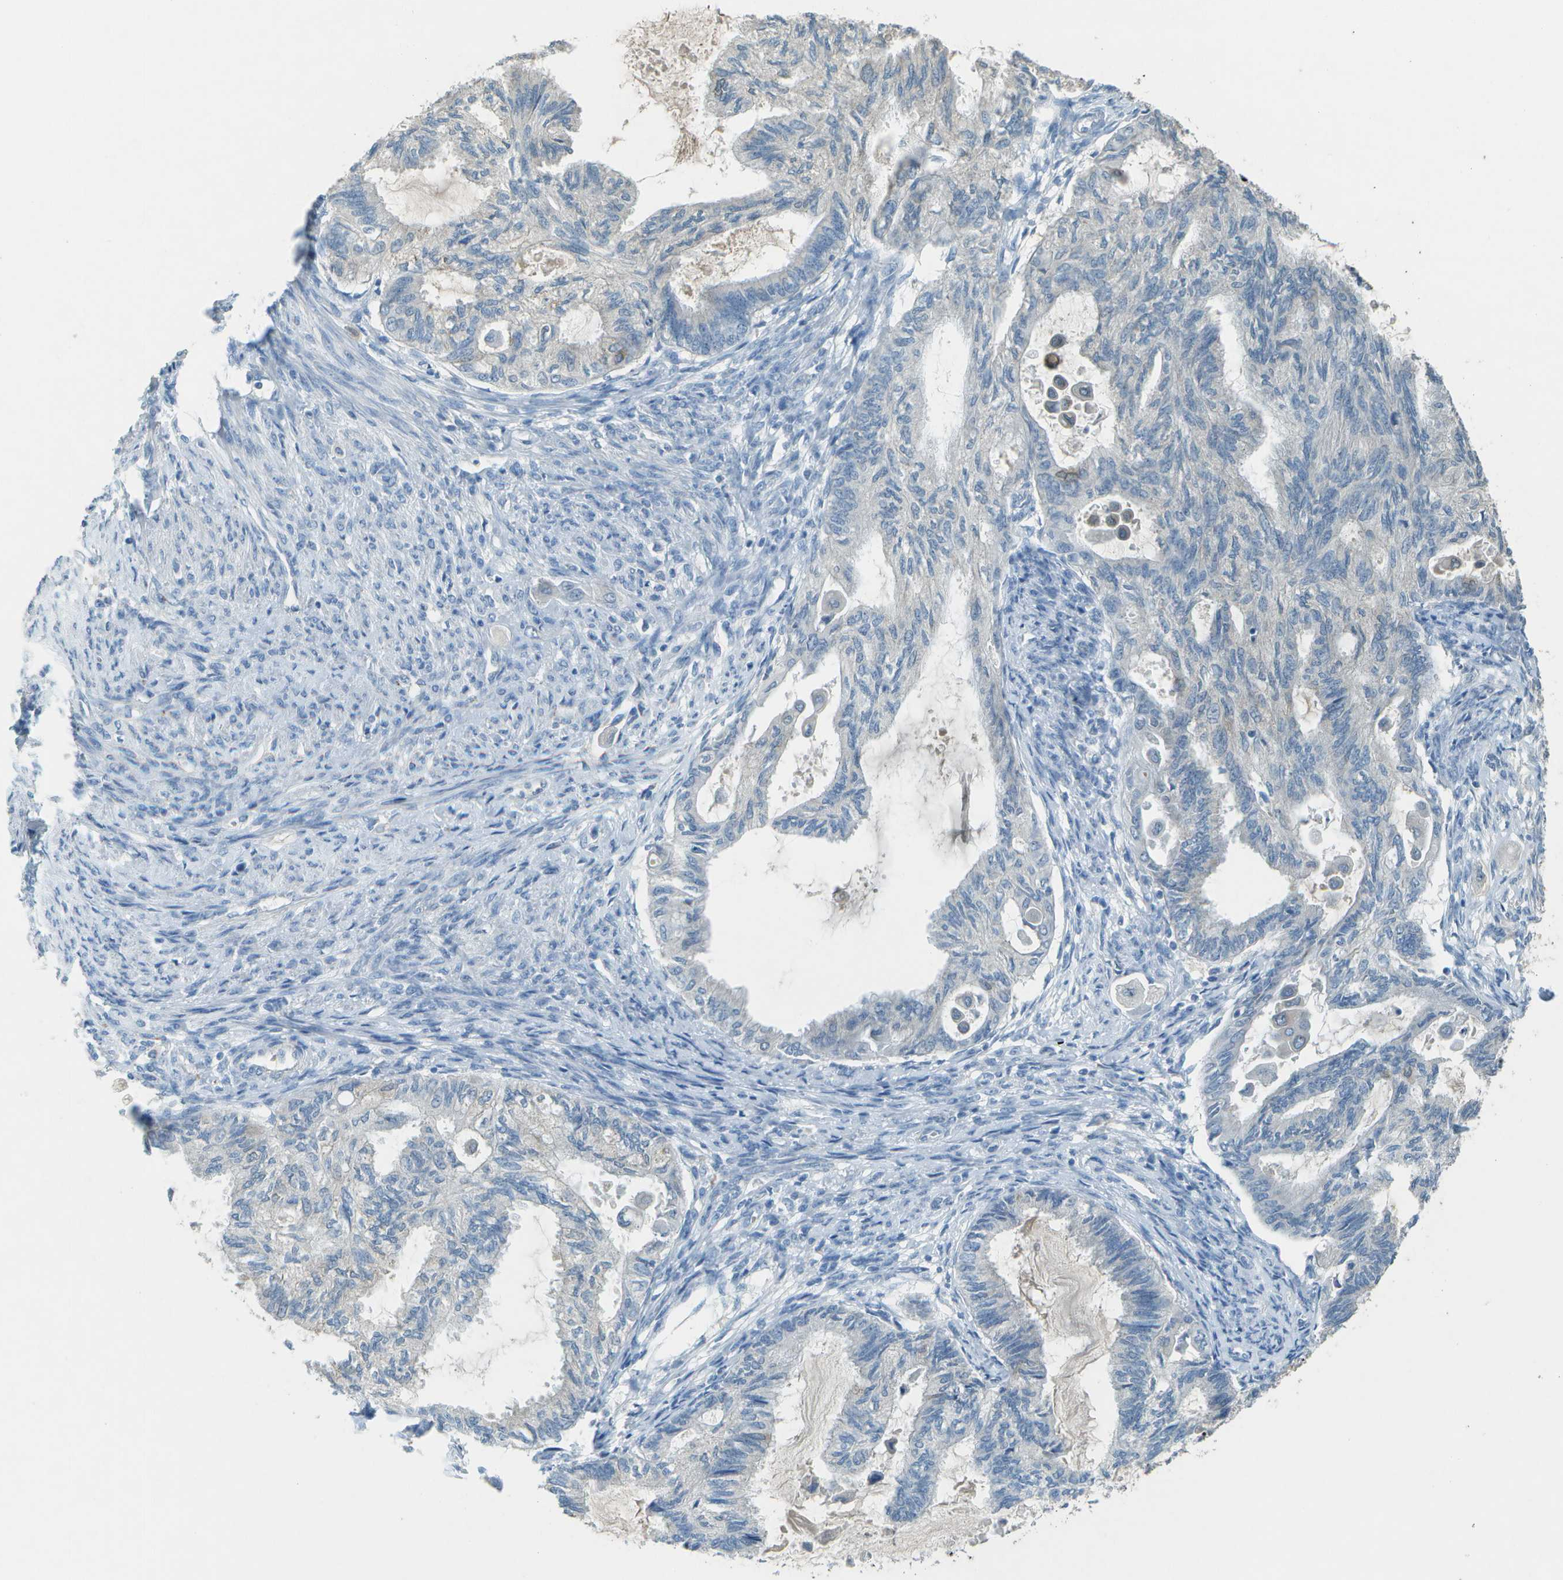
{"staining": {"intensity": "negative", "quantity": "none", "location": "none"}, "tissue": "cervical cancer", "cell_type": "Tumor cells", "image_type": "cancer", "snomed": [{"axis": "morphology", "description": "Normal tissue, NOS"}, {"axis": "morphology", "description": "Adenocarcinoma, NOS"}, {"axis": "topography", "description": "Cervix"}, {"axis": "topography", "description": "Endometrium"}], "caption": "Human cervical cancer stained for a protein using immunohistochemistry (IHC) reveals no positivity in tumor cells.", "gene": "LGI2", "patient": {"sex": "female", "age": 86}}